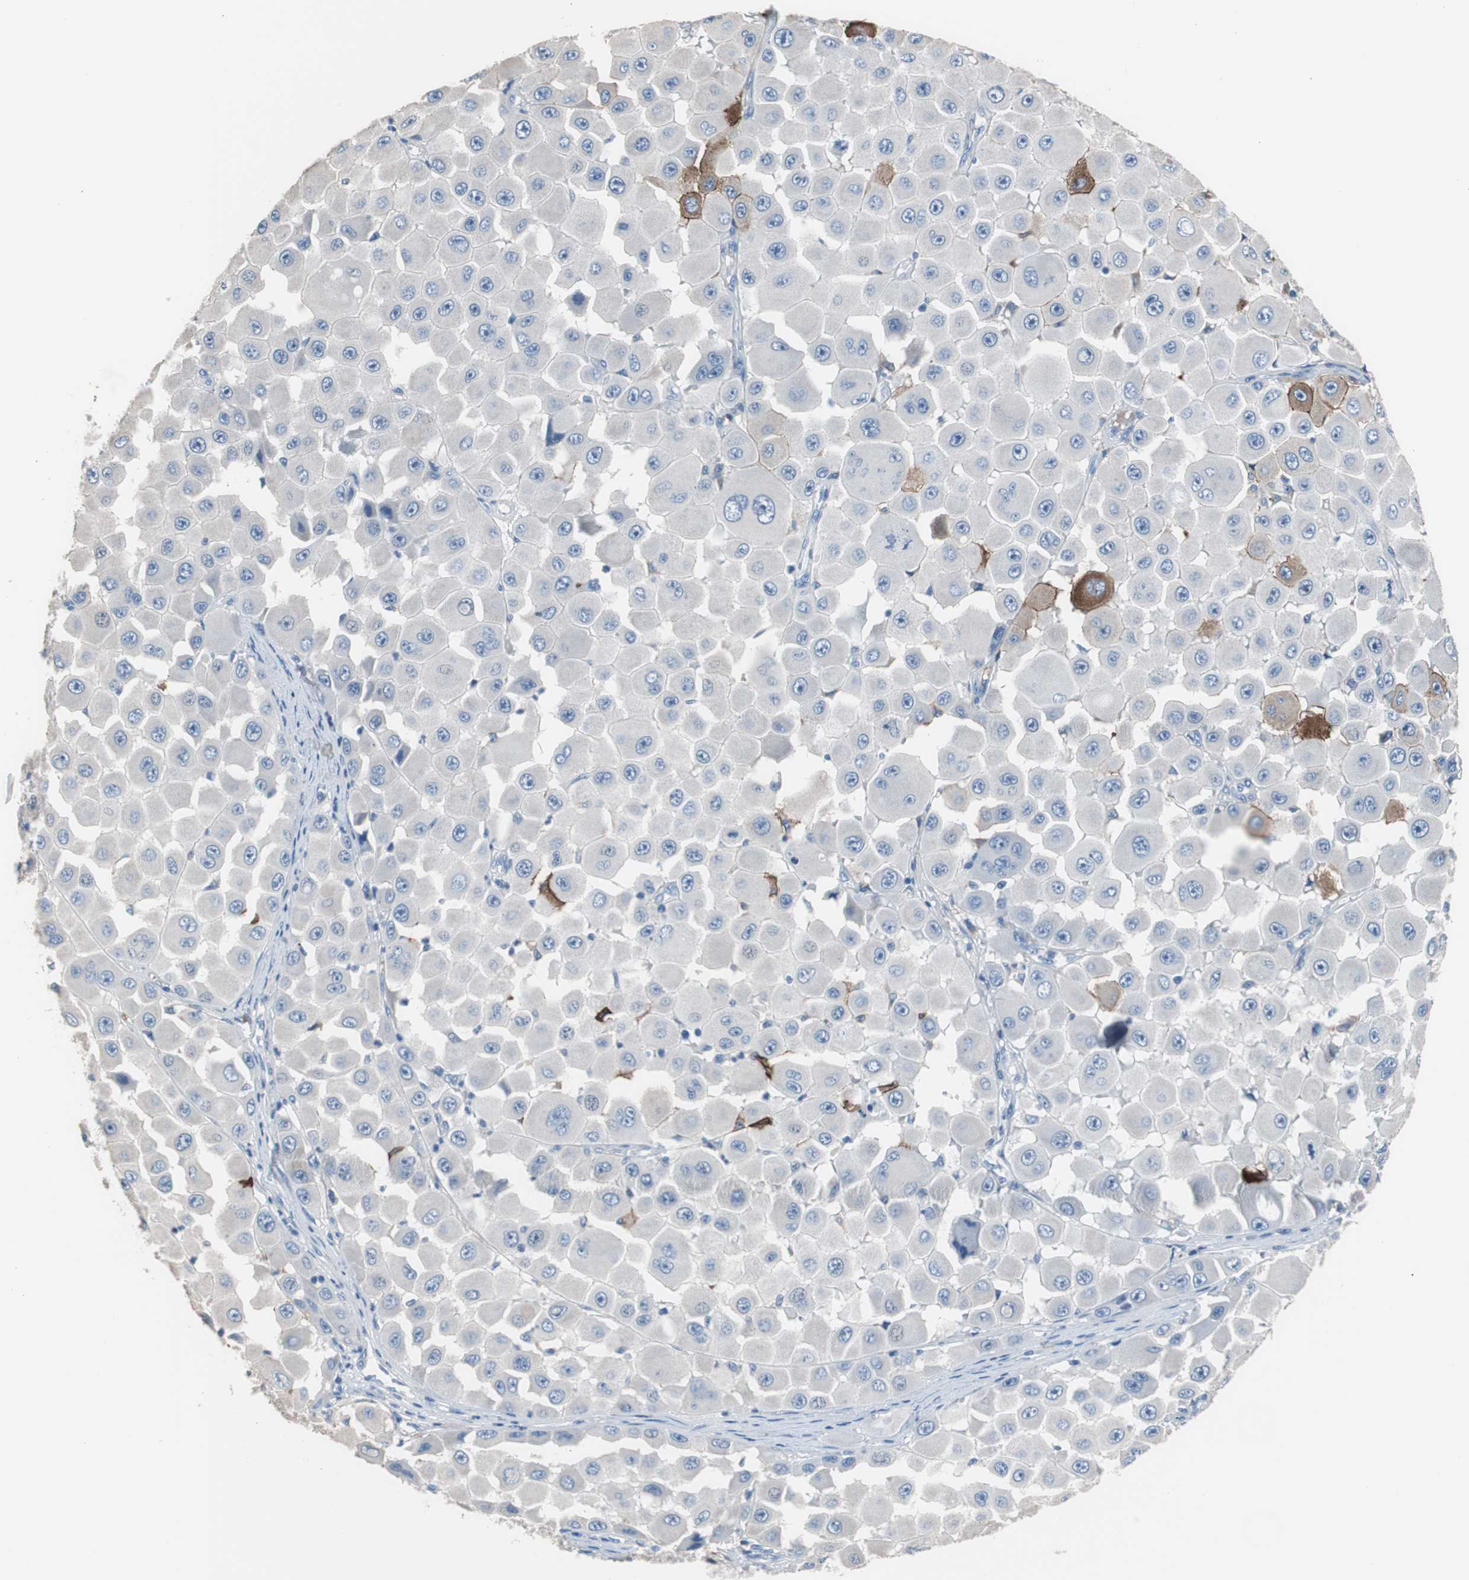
{"staining": {"intensity": "negative", "quantity": "none", "location": "none"}, "tissue": "melanoma", "cell_type": "Tumor cells", "image_type": "cancer", "snomed": [{"axis": "morphology", "description": "Malignant melanoma, NOS"}, {"axis": "topography", "description": "Skin"}], "caption": "Tumor cells show no significant positivity in malignant melanoma.", "gene": "FCGR2B", "patient": {"sex": "female", "age": 81}}